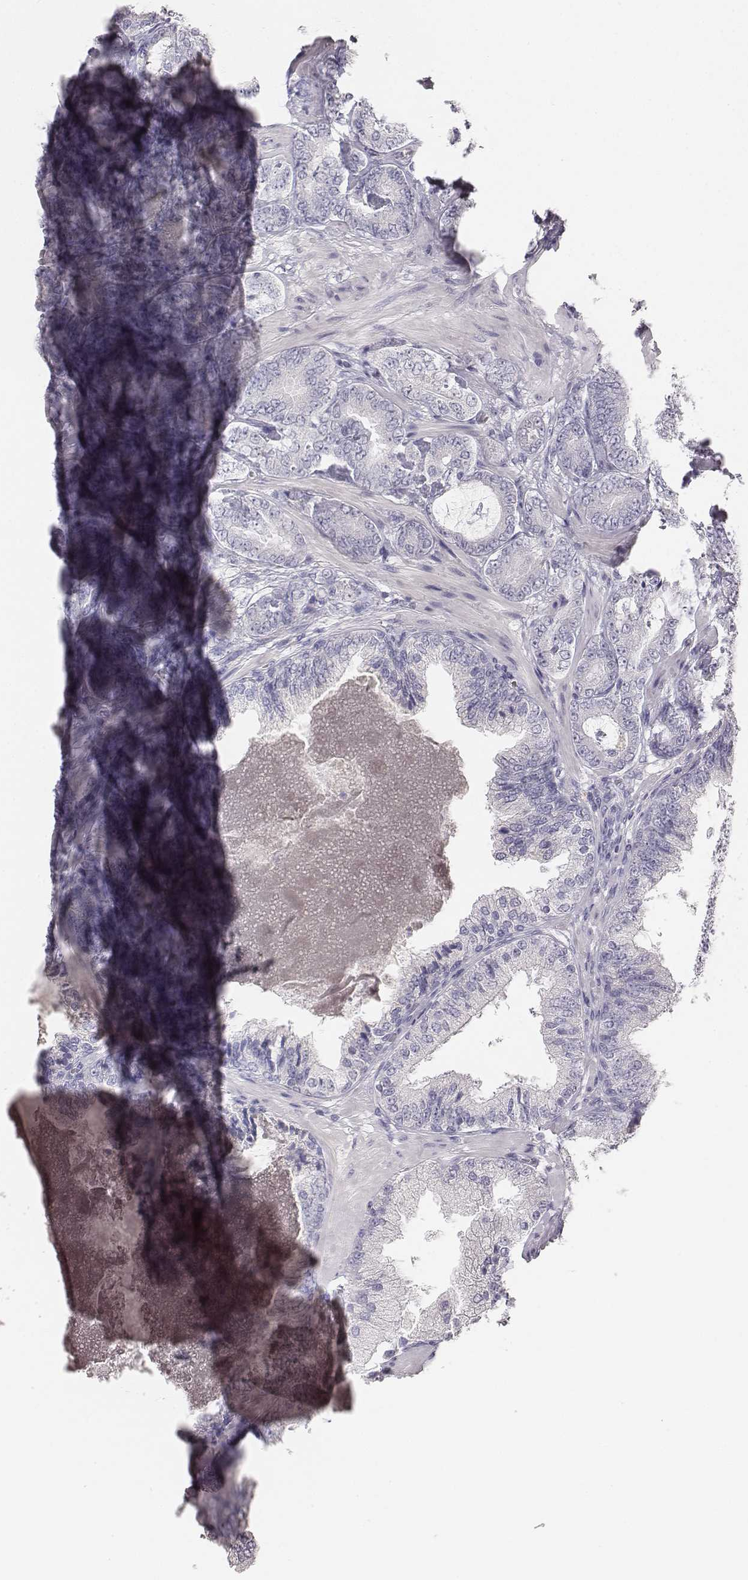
{"staining": {"intensity": "negative", "quantity": "none", "location": "none"}, "tissue": "prostate cancer", "cell_type": "Tumor cells", "image_type": "cancer", "snomed": [{"axis": "morphology", "description": "Adenocarcinoma, Low grade"}, {"axis": "topography", "description": "Prostate"}], "caption": "Protein analysis of adenocarcinoma (low-grade) (prostate) demonstrates no significant expression in tumor cells.", "gene": "MYH6", "patient": {"sex": "male", "age": 60}}